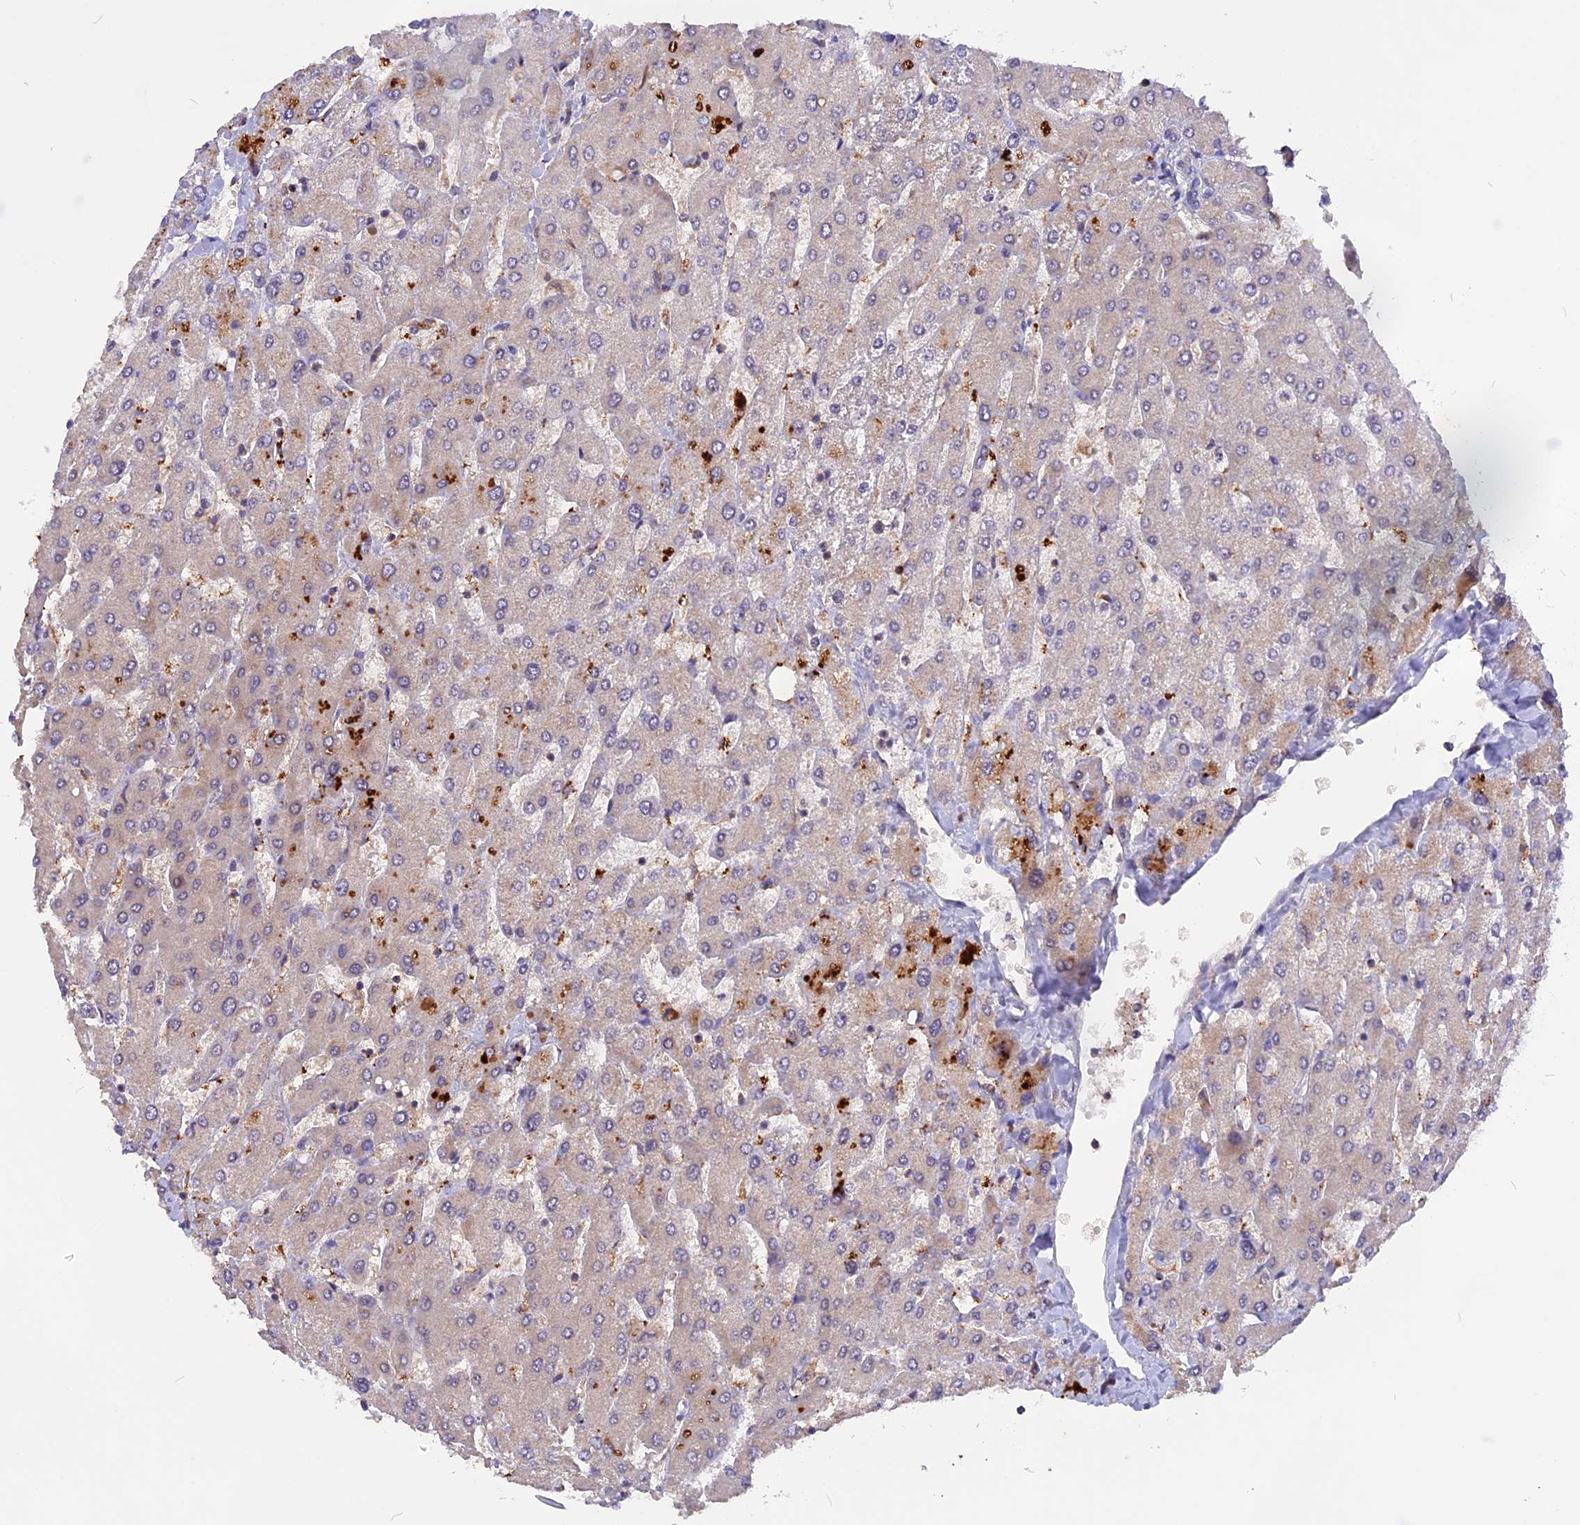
{"staining": {"intensity": "negative", "quantity": "none", "location": "none"}, "tissue": "liver", "cell_type": "Cholangiocytes", "image_type": "normal", "snomed": [{"axis": "morphology", "description": "Normal tissue, NOS"}, {"axis": "topography", "description": "Liver"}], "caption": "Liver was stained to show a protein in brown. There is no significant expression in cholangiocytes. (DAB (3,3'-diaminobenzidine) immunohistochemistry visualized using brightfield microscopy, high magnification).", "gene": "MARK4", "patient": {"sex": "male", "age": 55}}